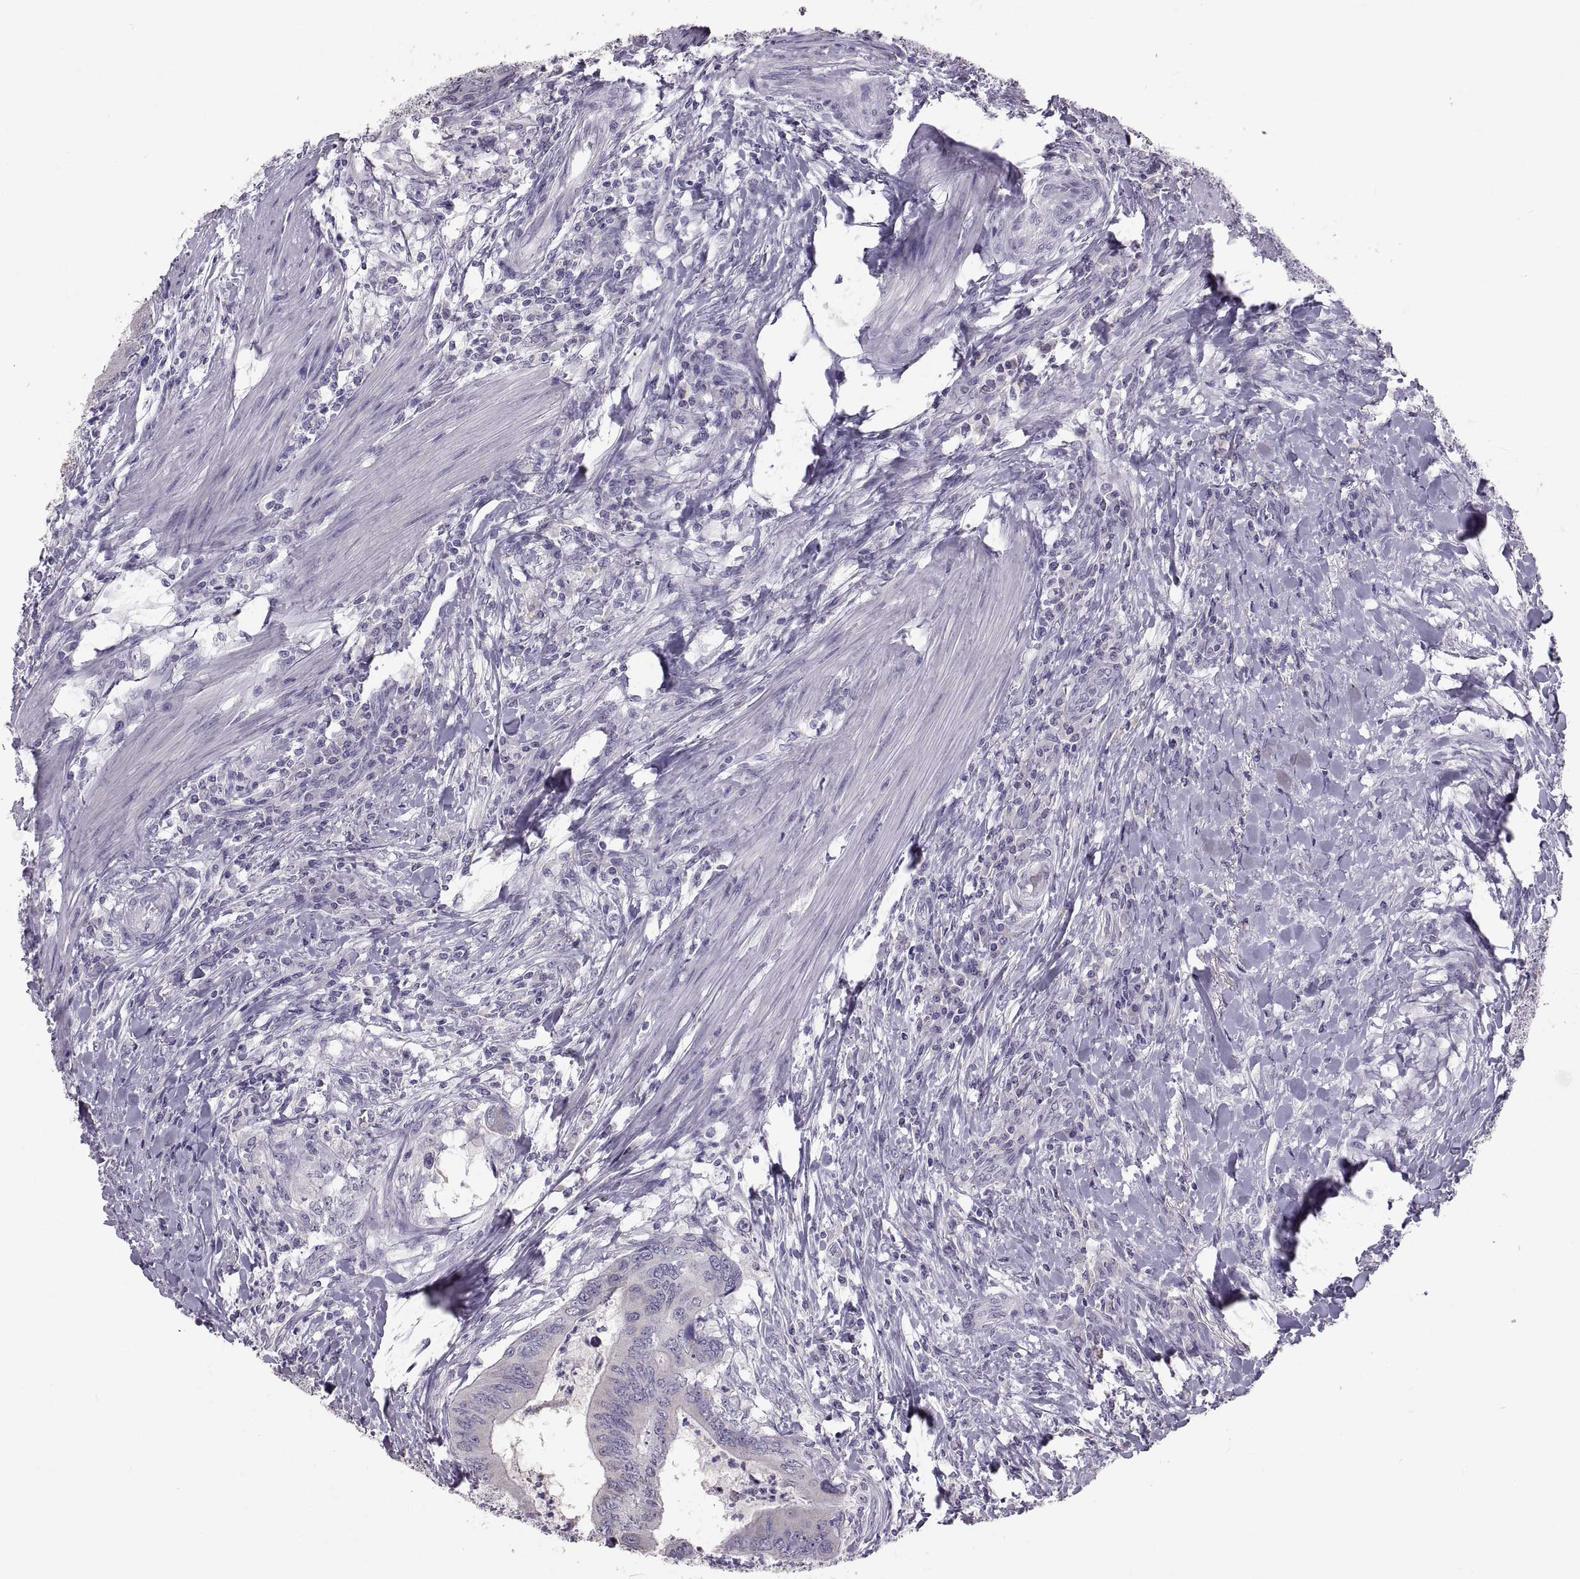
{"staining": {"intensity": "negative", "quantity": "none", "location": "none"}, "tissue": "colorectal cancer", "cell_type": "Tumor cells", "image_type": "cancer", "snomed": [{"axis": "morphology", "description": "Adenocarcinoma, NOS"}, {"axis": "topography", "description": "Colon"}], "caption": "Immunohistochemistry of colorectal cancer reveals no staining in tumor cells.", "gene": "WBP2NL", "patient": {"sex": "male", "age": 53}}